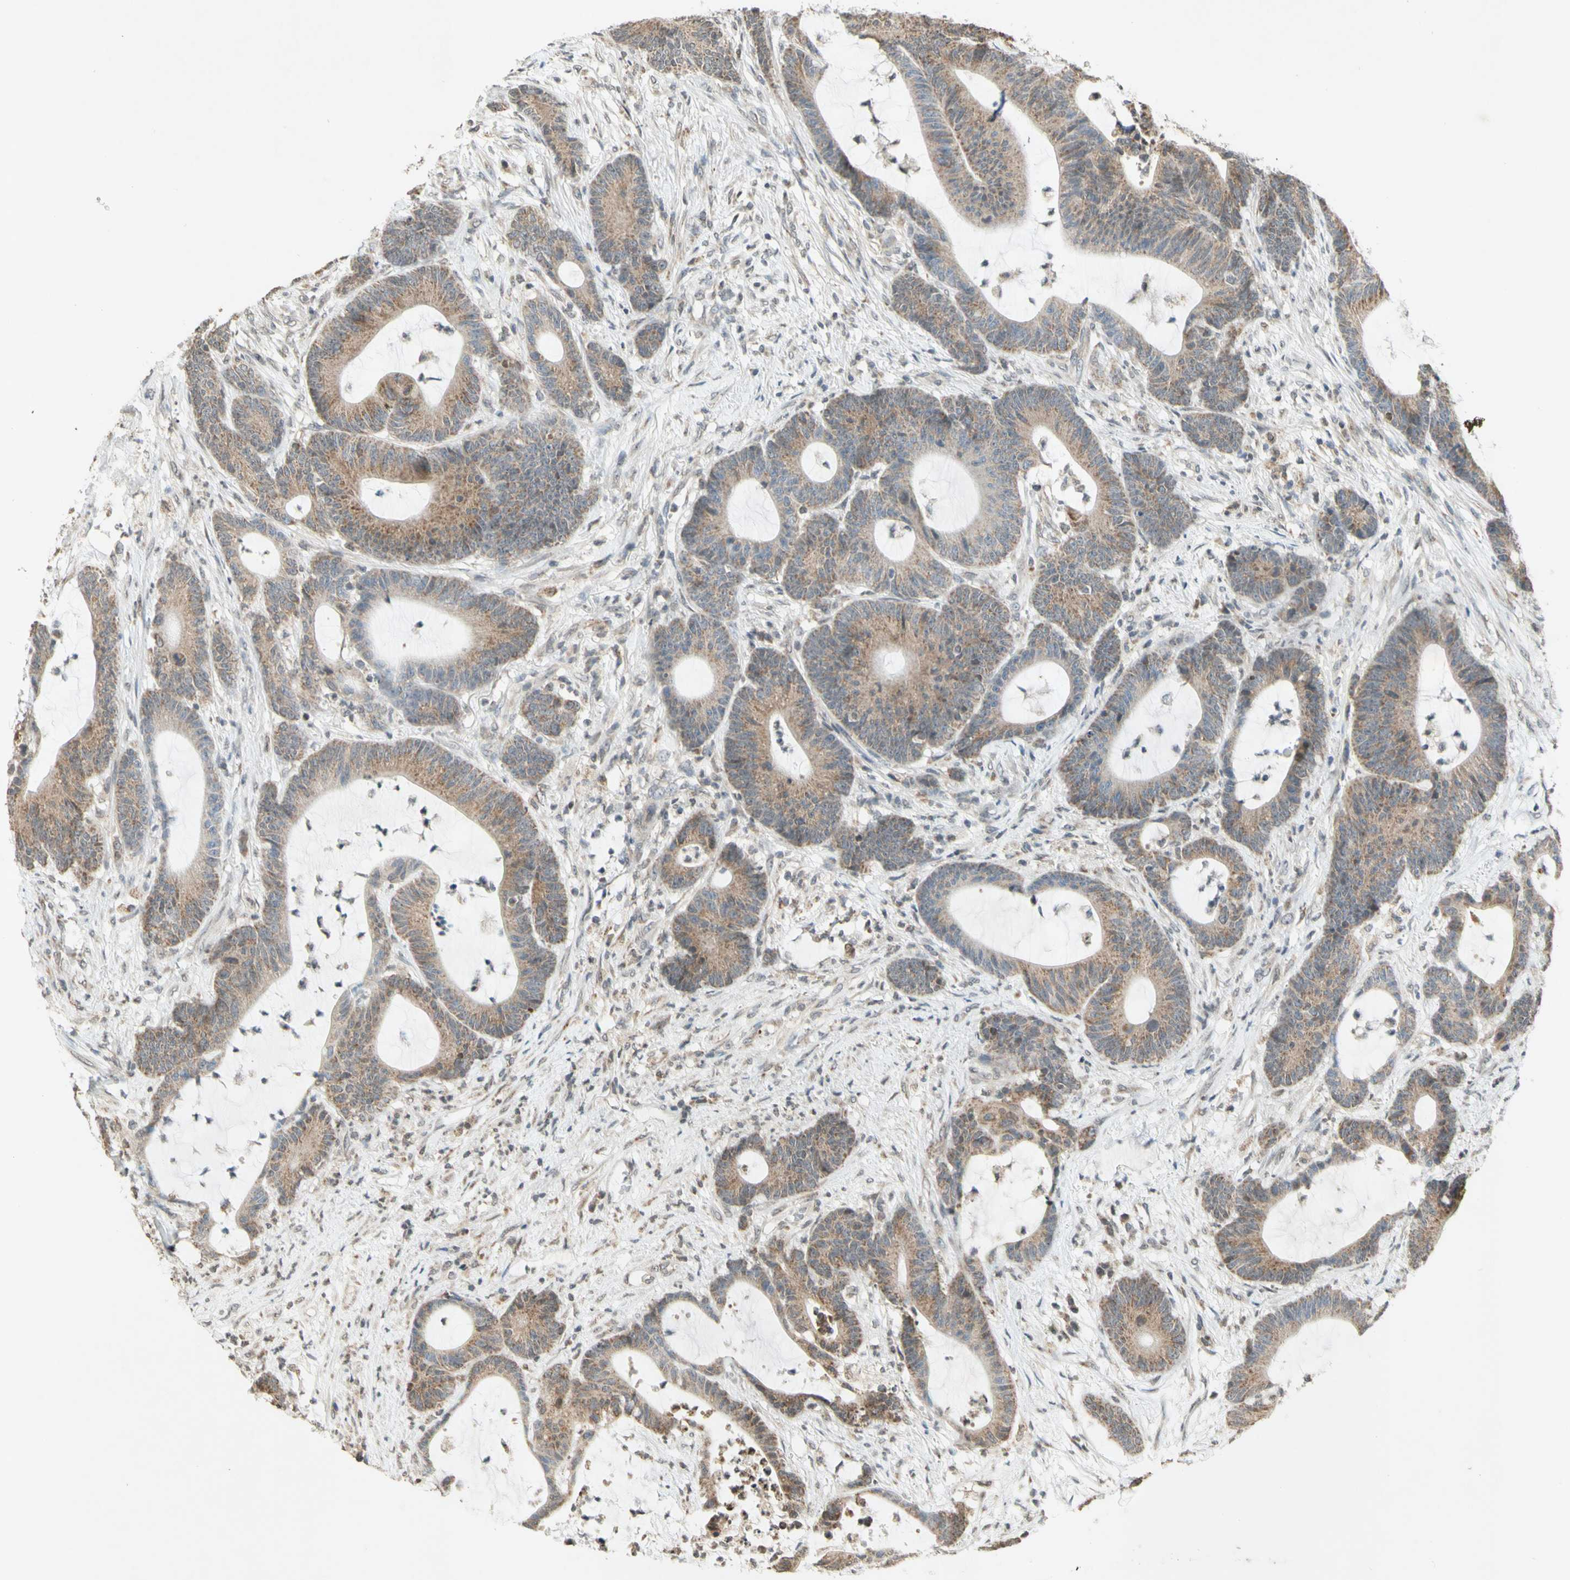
{"staining": {"intensity": "moderate", "quantity": ">75%", "location": "cytoplasmic/membranous"}, "tissue": "colorectal cancer", "cell_type": "Tumor cells", "image_type": "cancer", "snomed": [{"axis": "morphology", "description": "Adenocarcinoma, NOS"}, {"axis": "topography", "description": "Colon"}], "caption": "Colorectal cancer (adenocarcinoma) stained for a protein (brown) exhibits moderate cytoplasmic/membranous positive expression in about >75% of tumor cells.", "gene": "CCNI", "patient": {"sex": "female", "age": 84}}